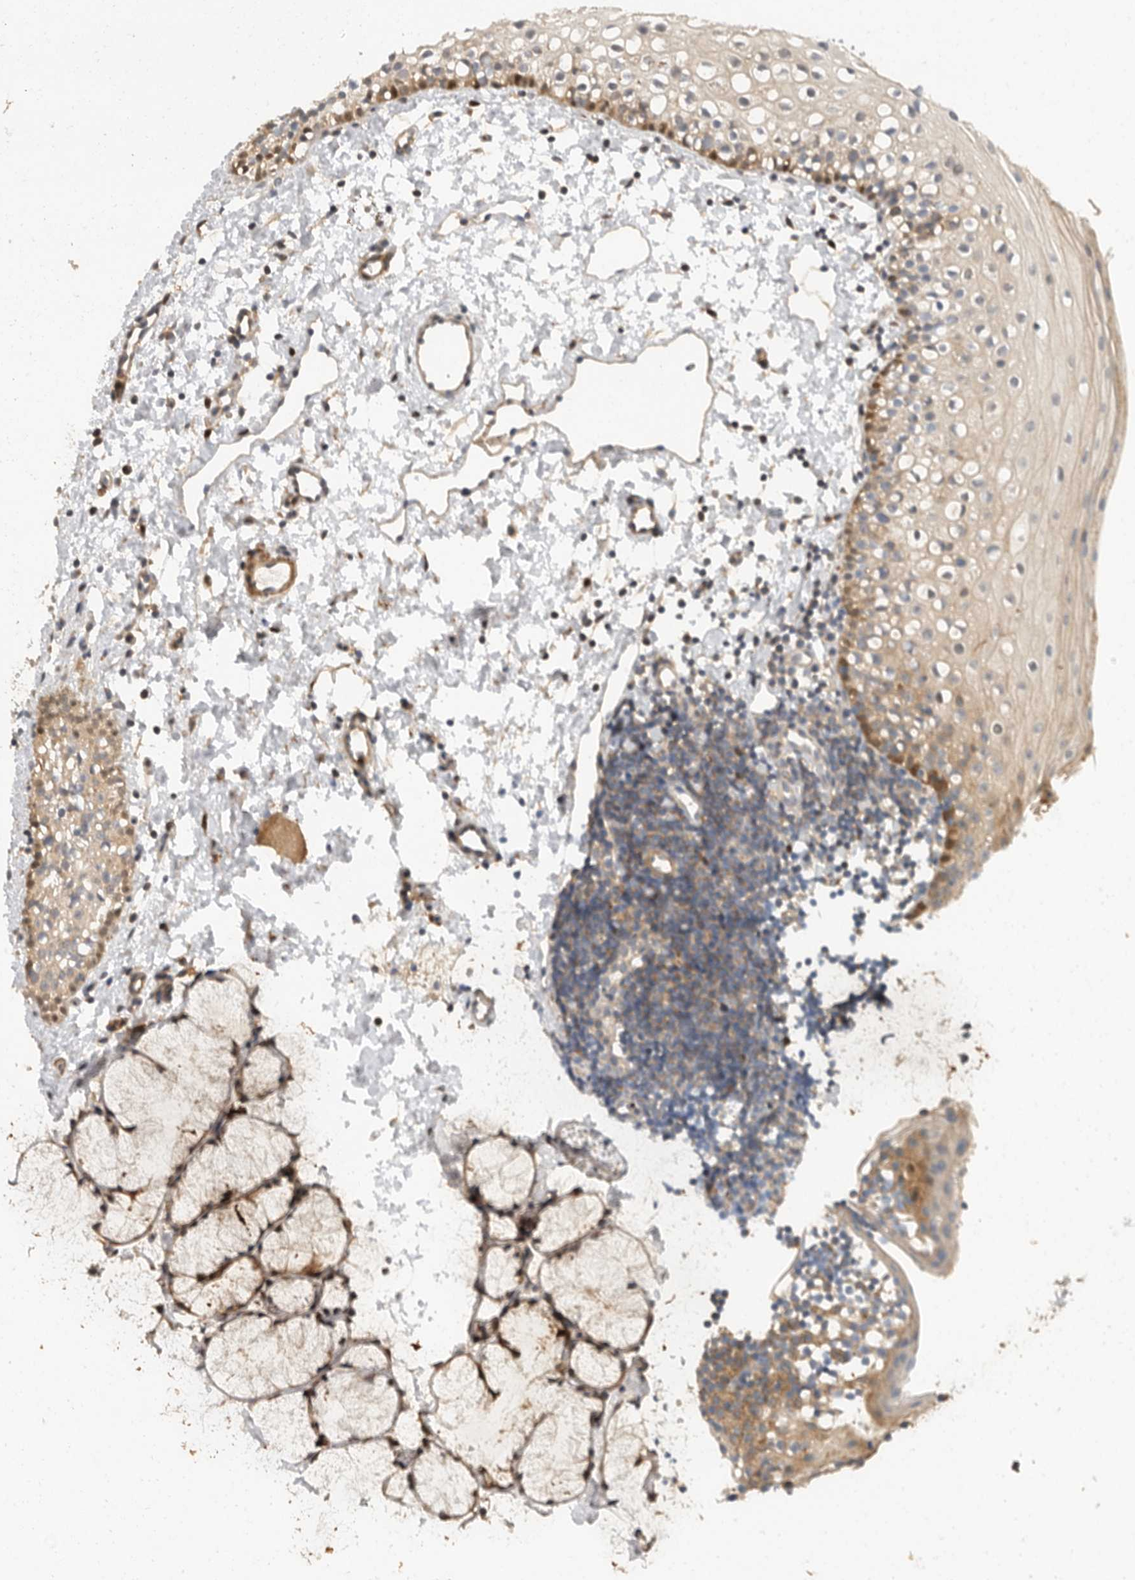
{"staining": {"intensity": "moderate", "quantity": ">75%", "location": "cytoplasmic/membranous"}, "tissue": "oral mucosa", "cell_type": "Squamous epithelial cells", "image_type": "normal", "snomed": [{"axis": "morphology", "description": "Normal tissue, NOS"}, {"axis": "topography", "description": "Oral tissue"}], "caption": "Moderate cytoplasmic/membranous staining for a protein is identified in approximately >75% of squamous epithelial cells of unremarkable oral mucosa using immunohistochemistry.", "gene": "SWT1", "patient": {"sex": "male", "age": 28}}